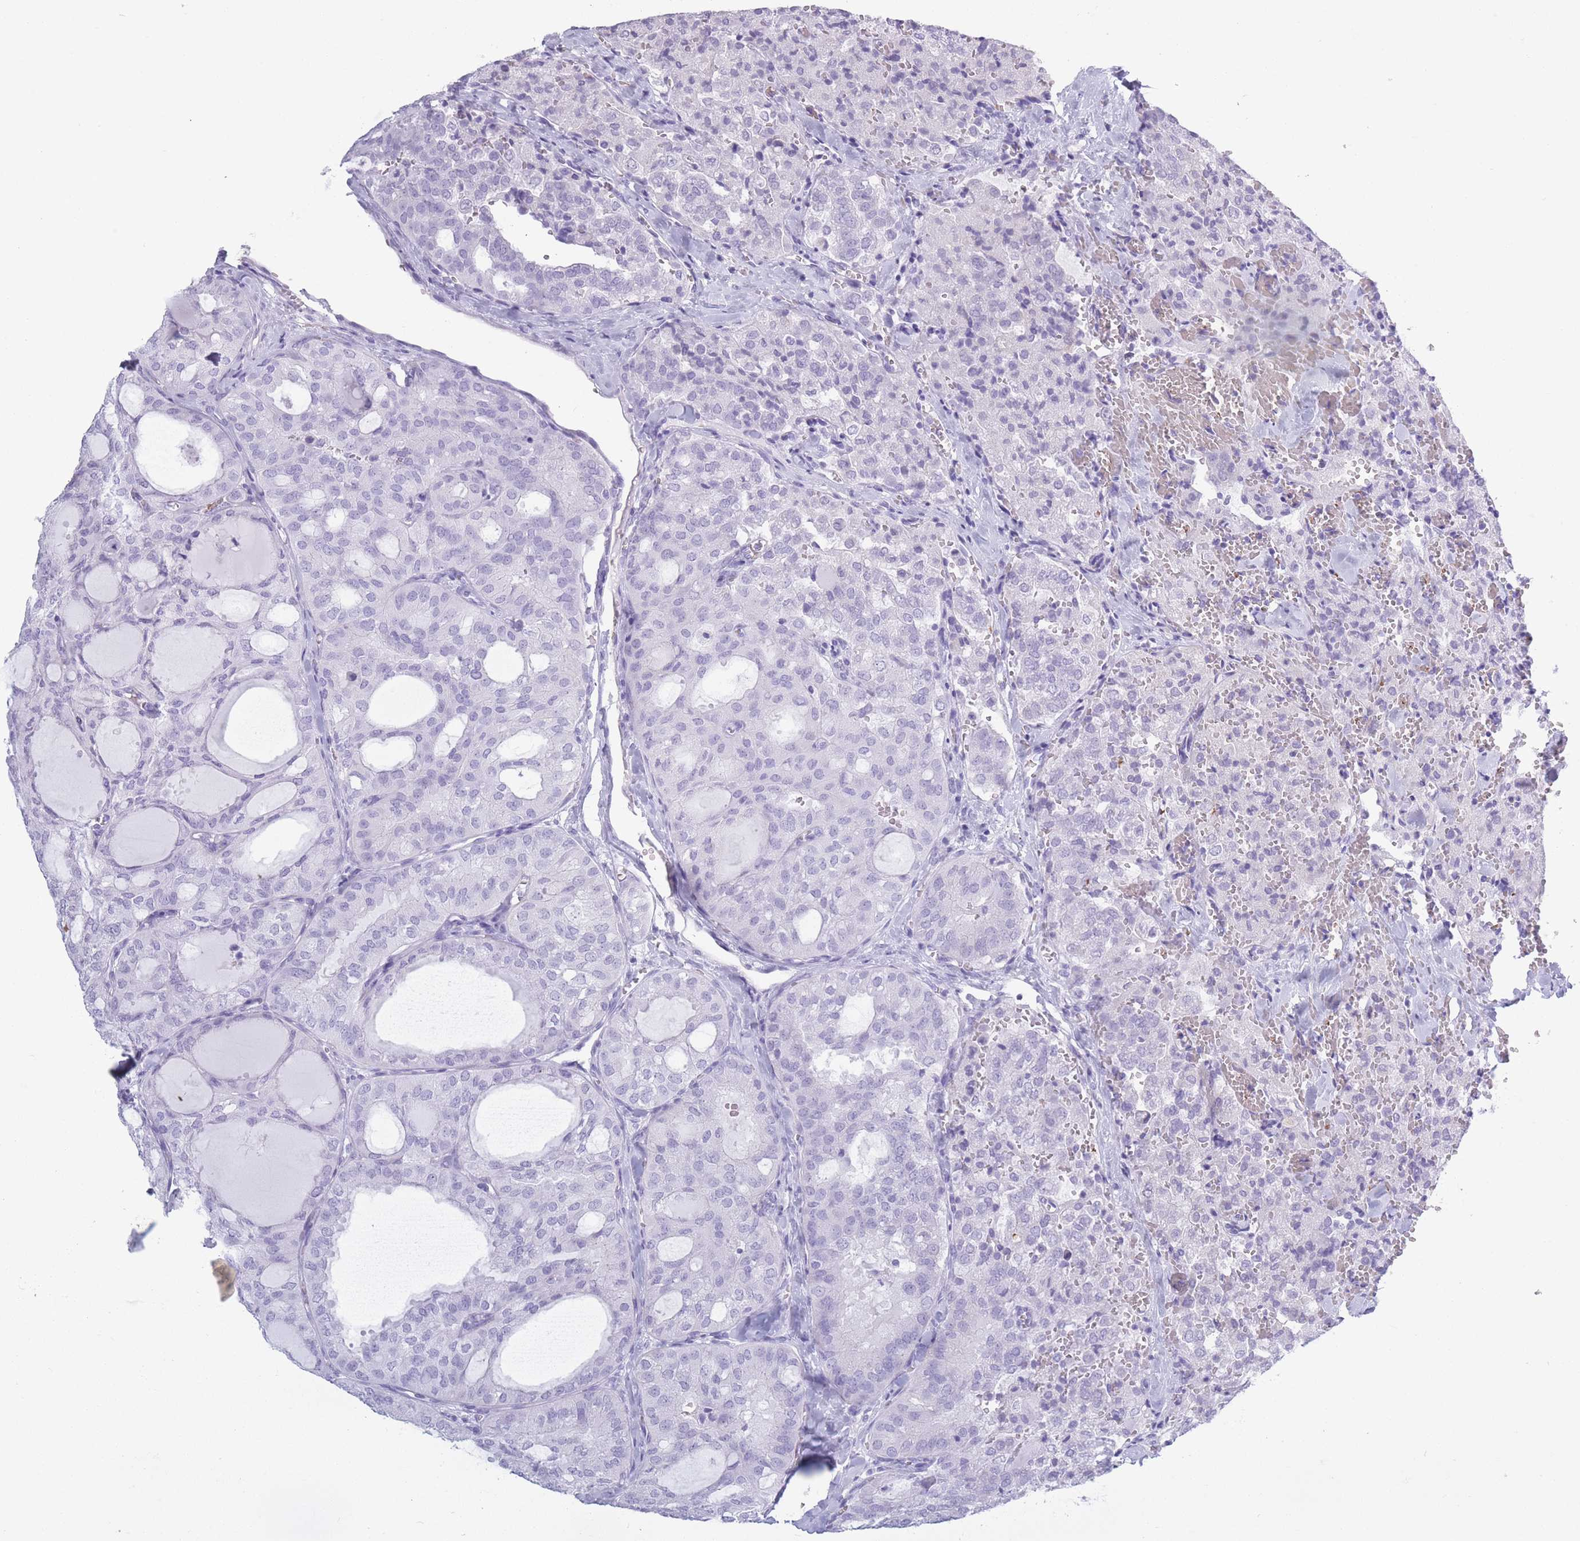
{"staining": {"intensity": "negative", "quantity": "none", "location": "none"}, "tissue": "thyroid cancer", "cell_type": "Tumor cells", "image_type": "cancer", "snomed": [{"axis": "morphology", "description": "Follicular adenoma carcinoma, NOS"}, {"axis": "topography", "description": "Thyroid gland"}], "caption": "DAB immunohistochemical staining of thyroid cancer (follicular adenoma carcinoma) exhibits no significant positivity in tumor cells.", "gene": "OR7C1", "patient": {"sex": "male", "age": 75}}